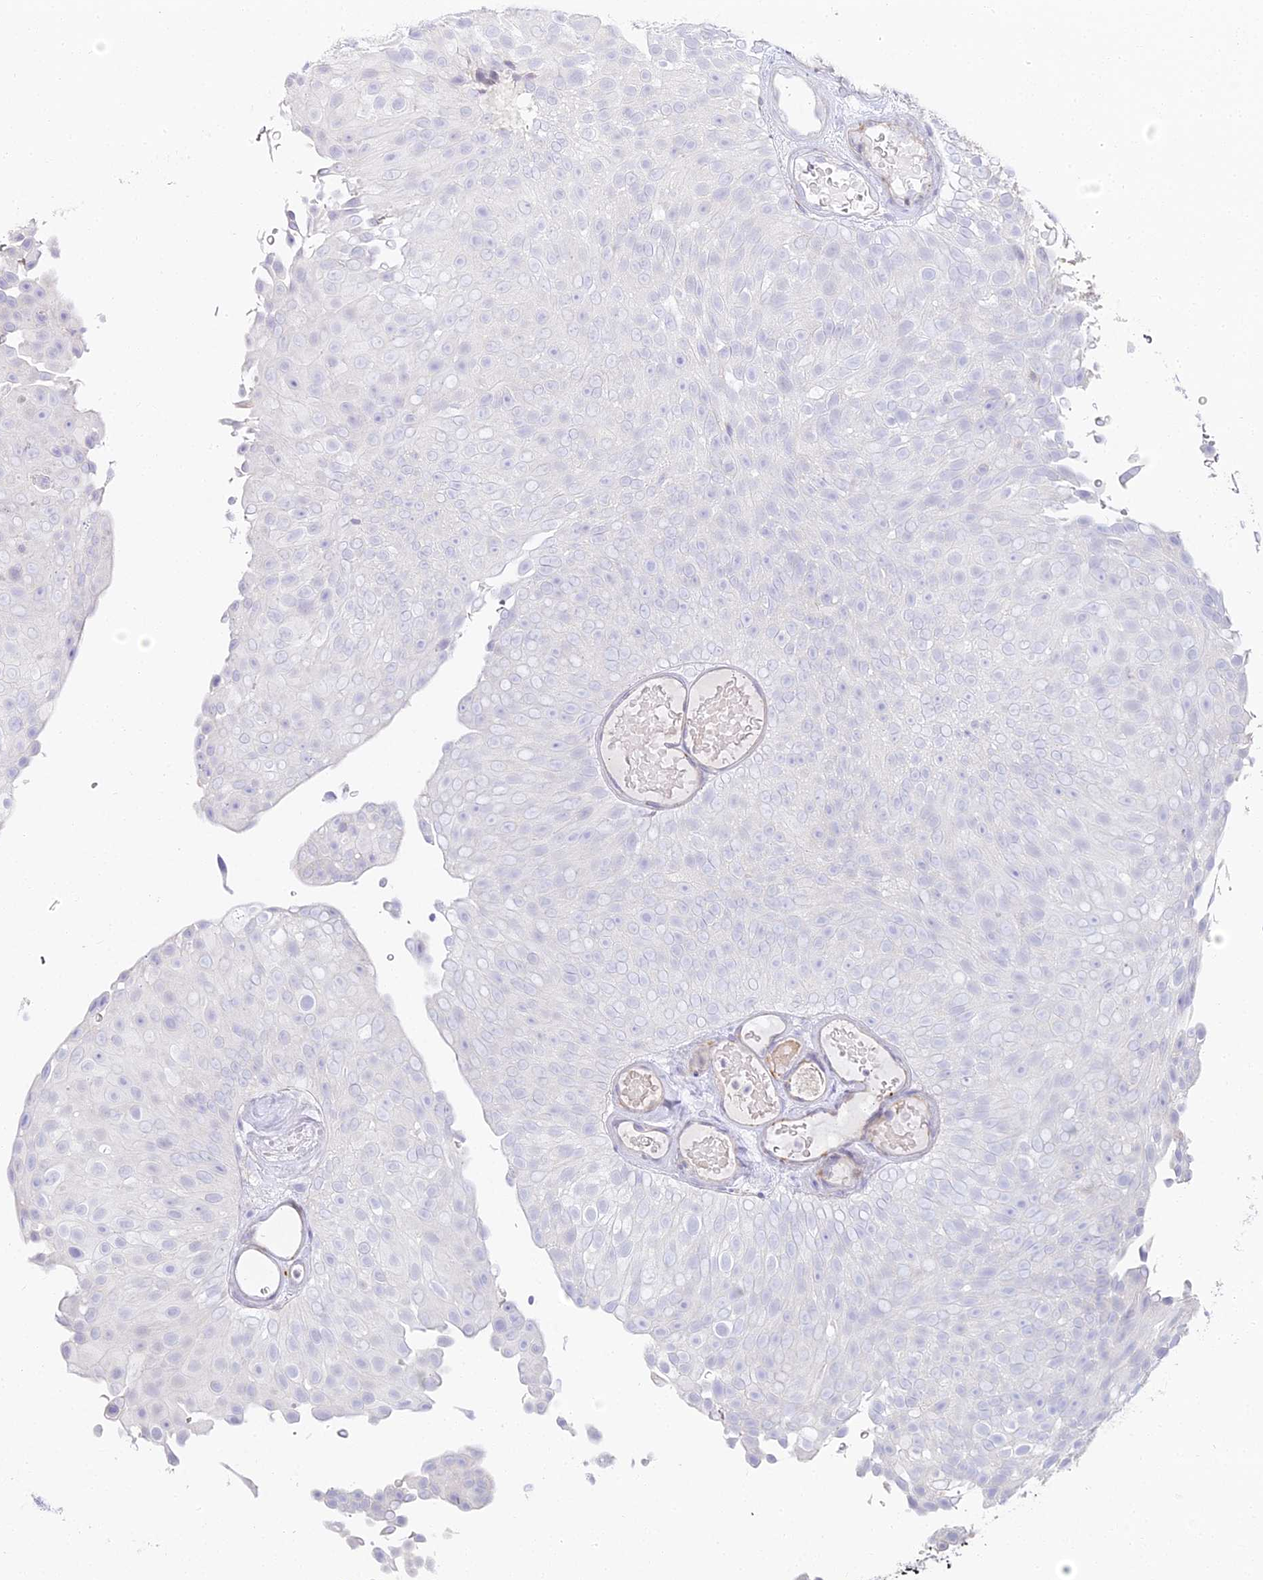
{"staining": {"intensity": "negative", "quantity": "none", "location": "none"}, "tissue": "urothelial cancer", "cell_type": "Tumor cells", "image_type": "cancer", "snomed": [{"axis": "morphology", "description": "Urothelial carcinoma, Low grade"}, {"axis": "topography", "description": "Urinary bladder"}], "caption": "This is an immunohistochemistry micrograph of low-grade urothelial carcinoma. There is no expression in tumor cells.", "gene": "ALPG", "patient": {"sex": "male", "age": 78}}